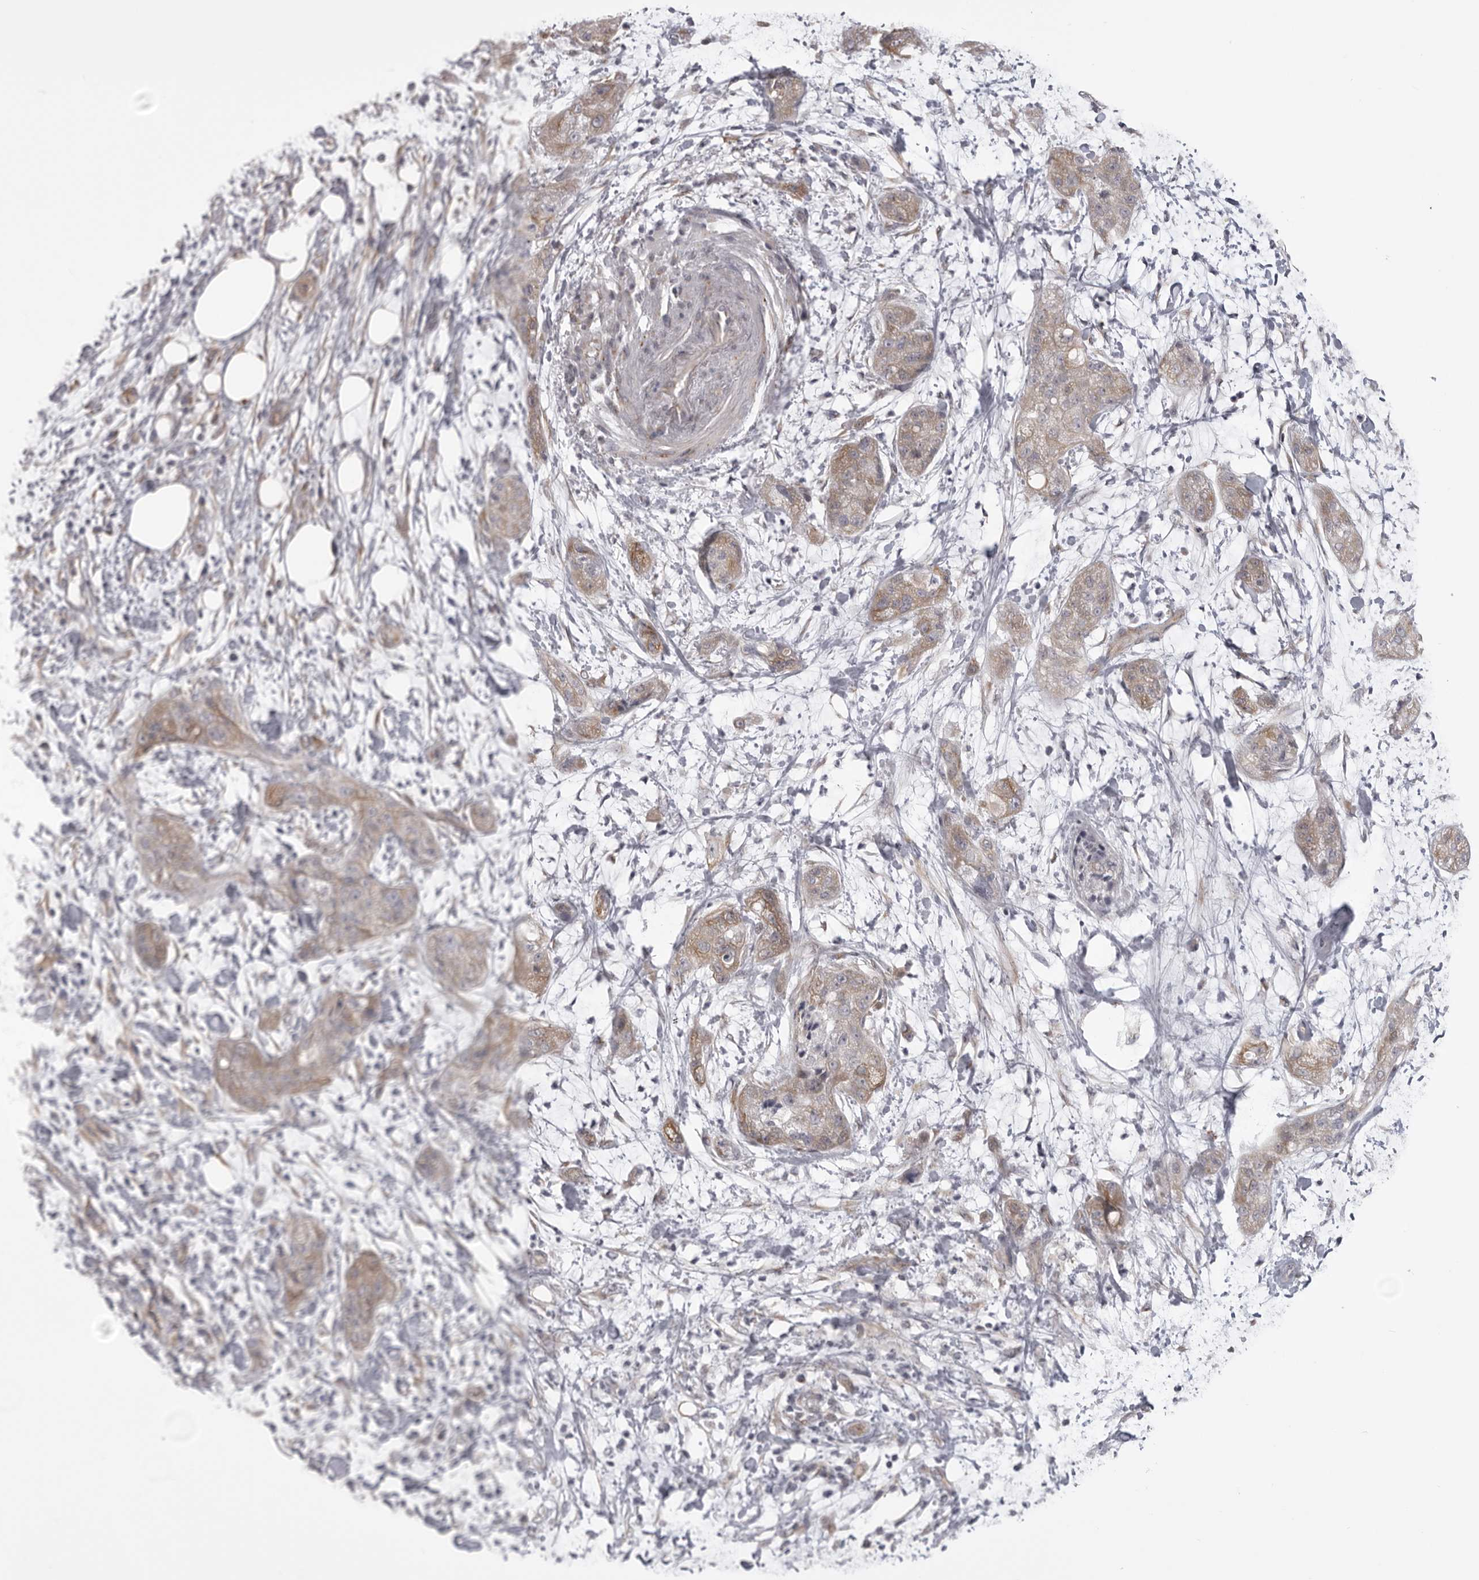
{"staining": {"intensity": "weak", "quantity": "25%-75%", "location": "cytoplasmic/membranous"}, "tissue": "pancreatic cancer", "cell_type": "Tumor cells", "image_type": "cancer", "snomed": [{"axis": "morphology", "description": "Adenocarcinoma, NOS"}, {"axis": "topography", "description": "Pancreas"}], "caption": "Pancreatic cancer (adenocarcinoma) stained with a brown dye demonstrates weak cytoplasmic/membranous positive expression in about 25%-75% of tumor cells.", "gene": "EPHA10", "patient": {"sex": "female", "age": 78}}